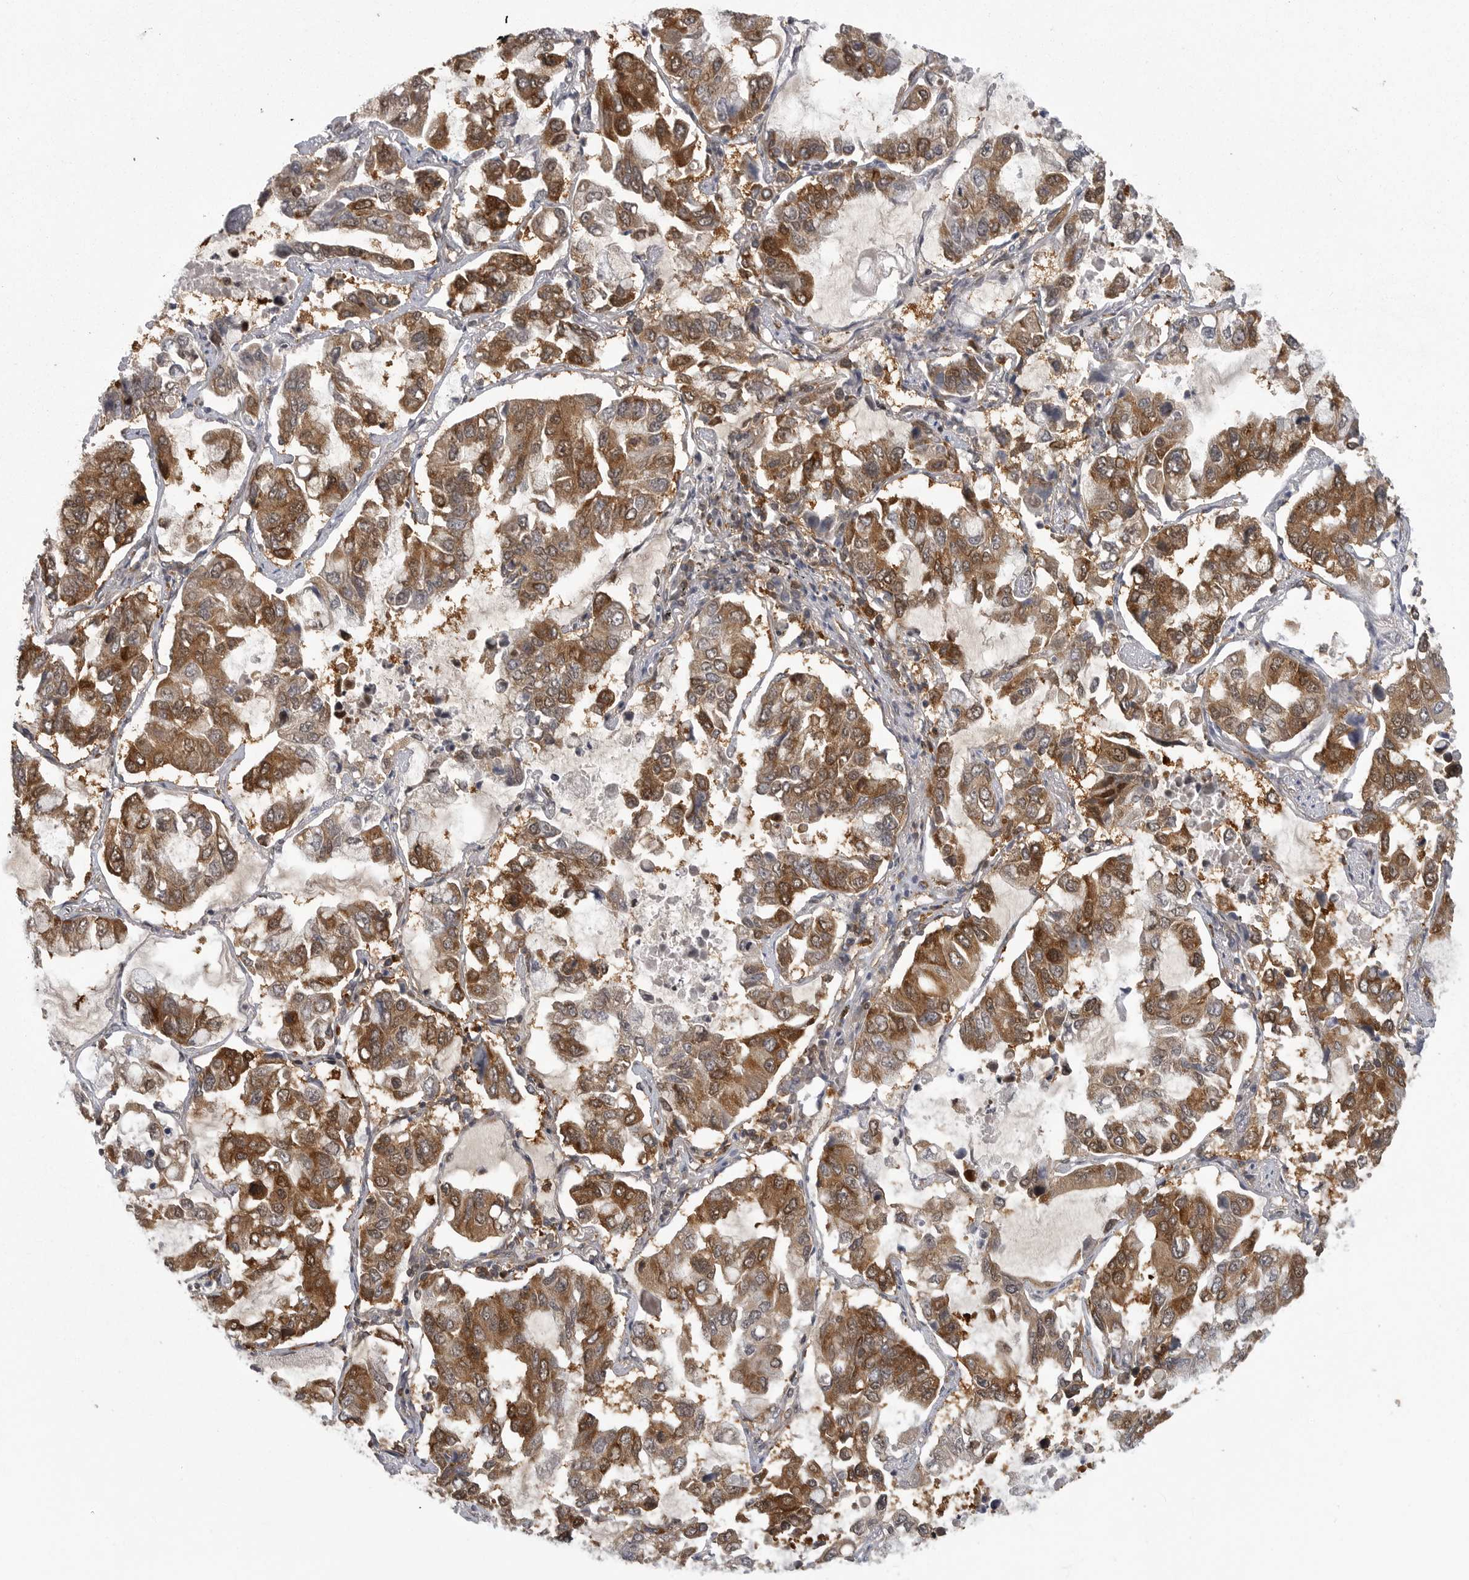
{"staining": {"intensity": "moderate", "quantity": ">75%", "location": "cytoplasmic/membranous,nuclear"}, "tissue": "lung cancer", "cell_type": "Tumor cells", "image_type": "cancer", "snomed": [{"axis": "morphology", "description": "Adenocarcinoma, NOS"}, {"axis": "topography", "description": "Lung"}], "caption": "Moderate cytoplasmic/membranous and nuclear expression is seen in about >75% of tumor cells in lung cancer (adenocarcinoma). (brown staining indicates protein expression, while blue staining denotes nuclei).", "gene": "CACYBP", "patient": {"sex": "male", "age": 64}}